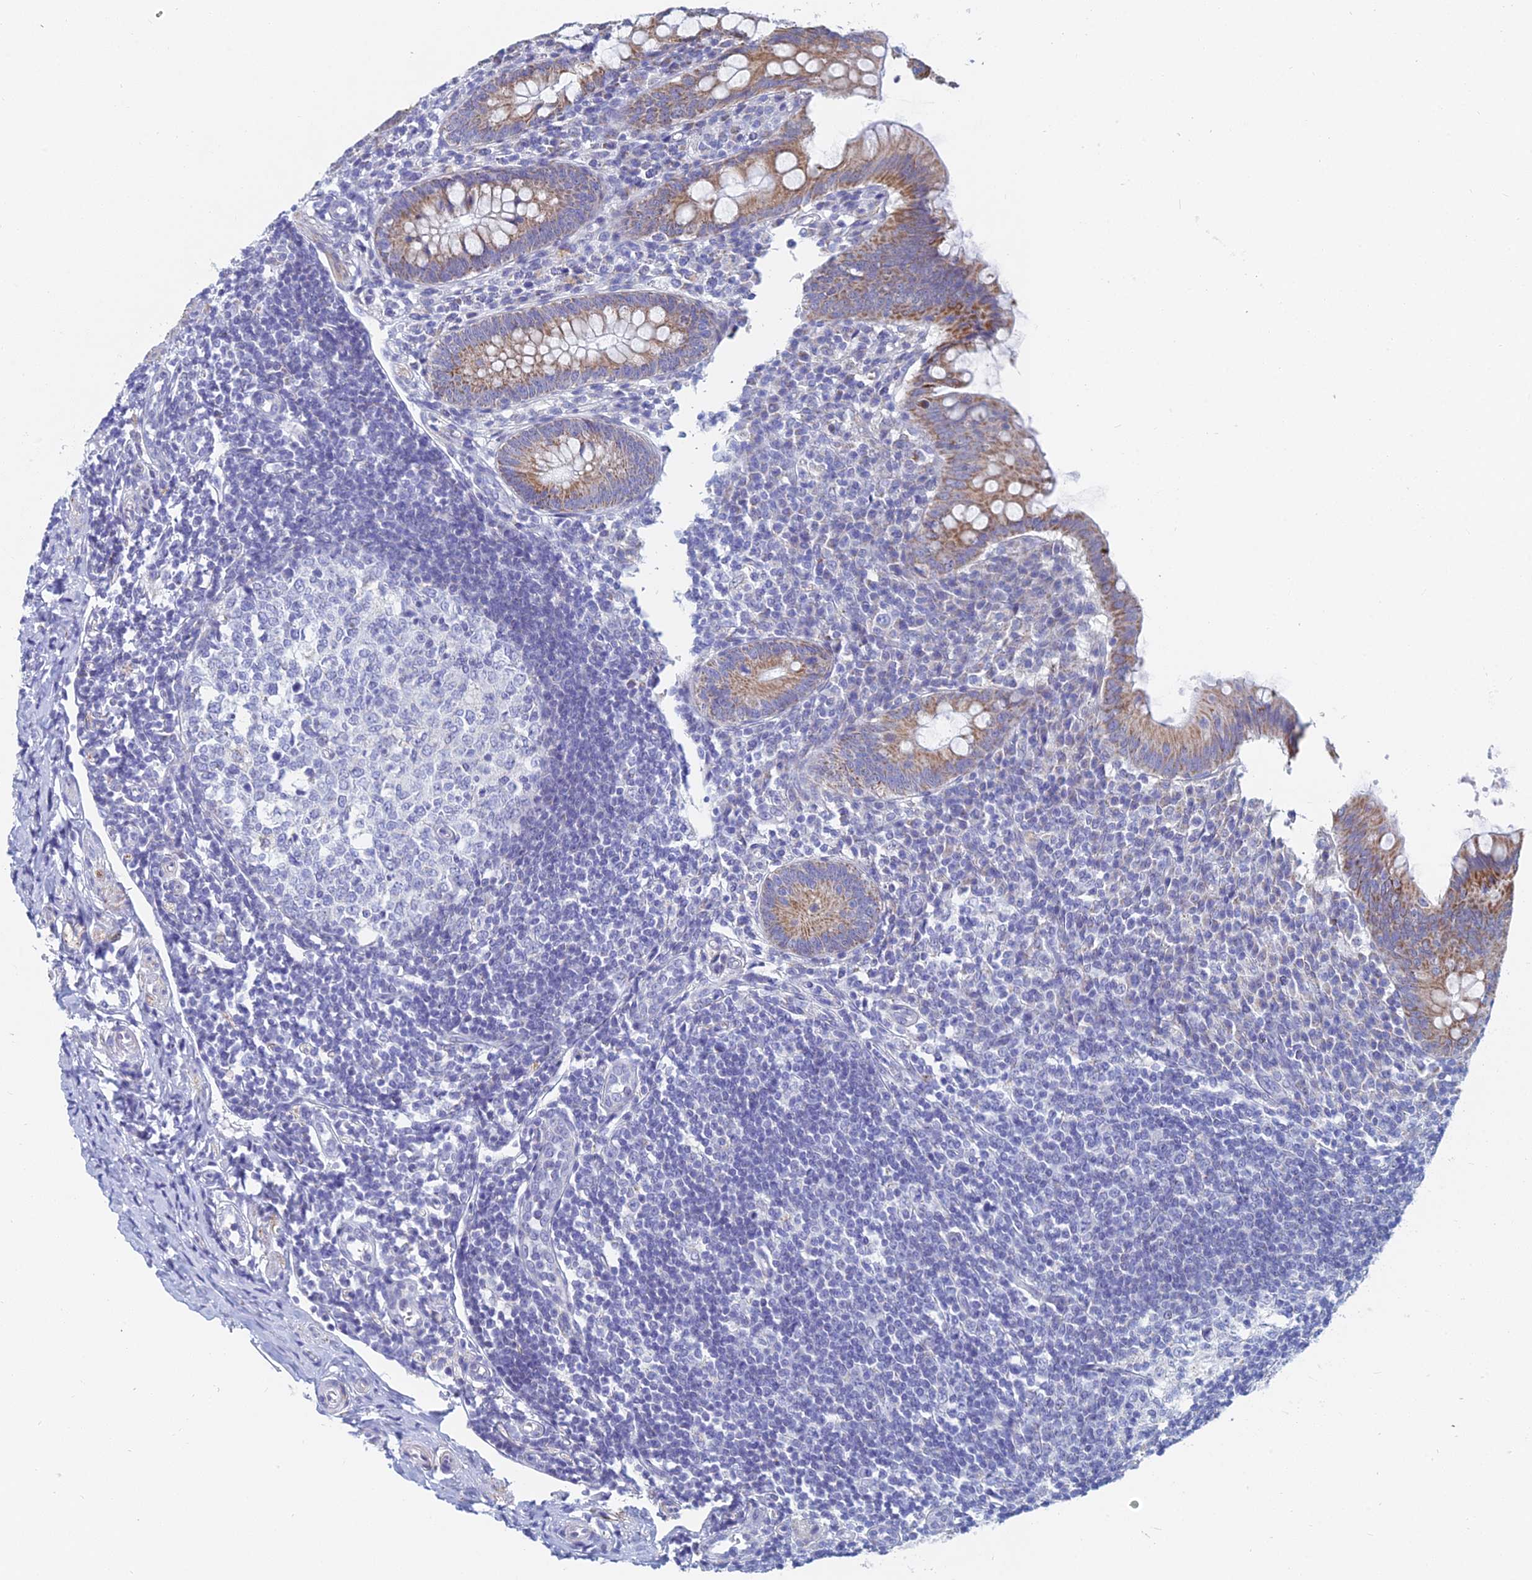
{"staining": {"intensity": "moderate", "quantity": ">75%", "location": "cytoplasmic/membranous"}, "tissue": "appendix", "cell_type": "Glandular cells", "image_type": "normal", "snomed": [{"axis": "morphology", "description": "Normal tissue, NOS"}, {"axis": "topography", "description": "Appendix"}], "caption": "Protein expression by IHC exhibits moderate cytoplasmic/membranous staining in approximately >75% of glandular cells in unremarkable appendix. Using DAB (brown) and hematoxylin (blue) stains, captured at high magnification using brightfield microscopy.", "gene": "ACSM1", "patient": {"sex": "female", "age": 33}}